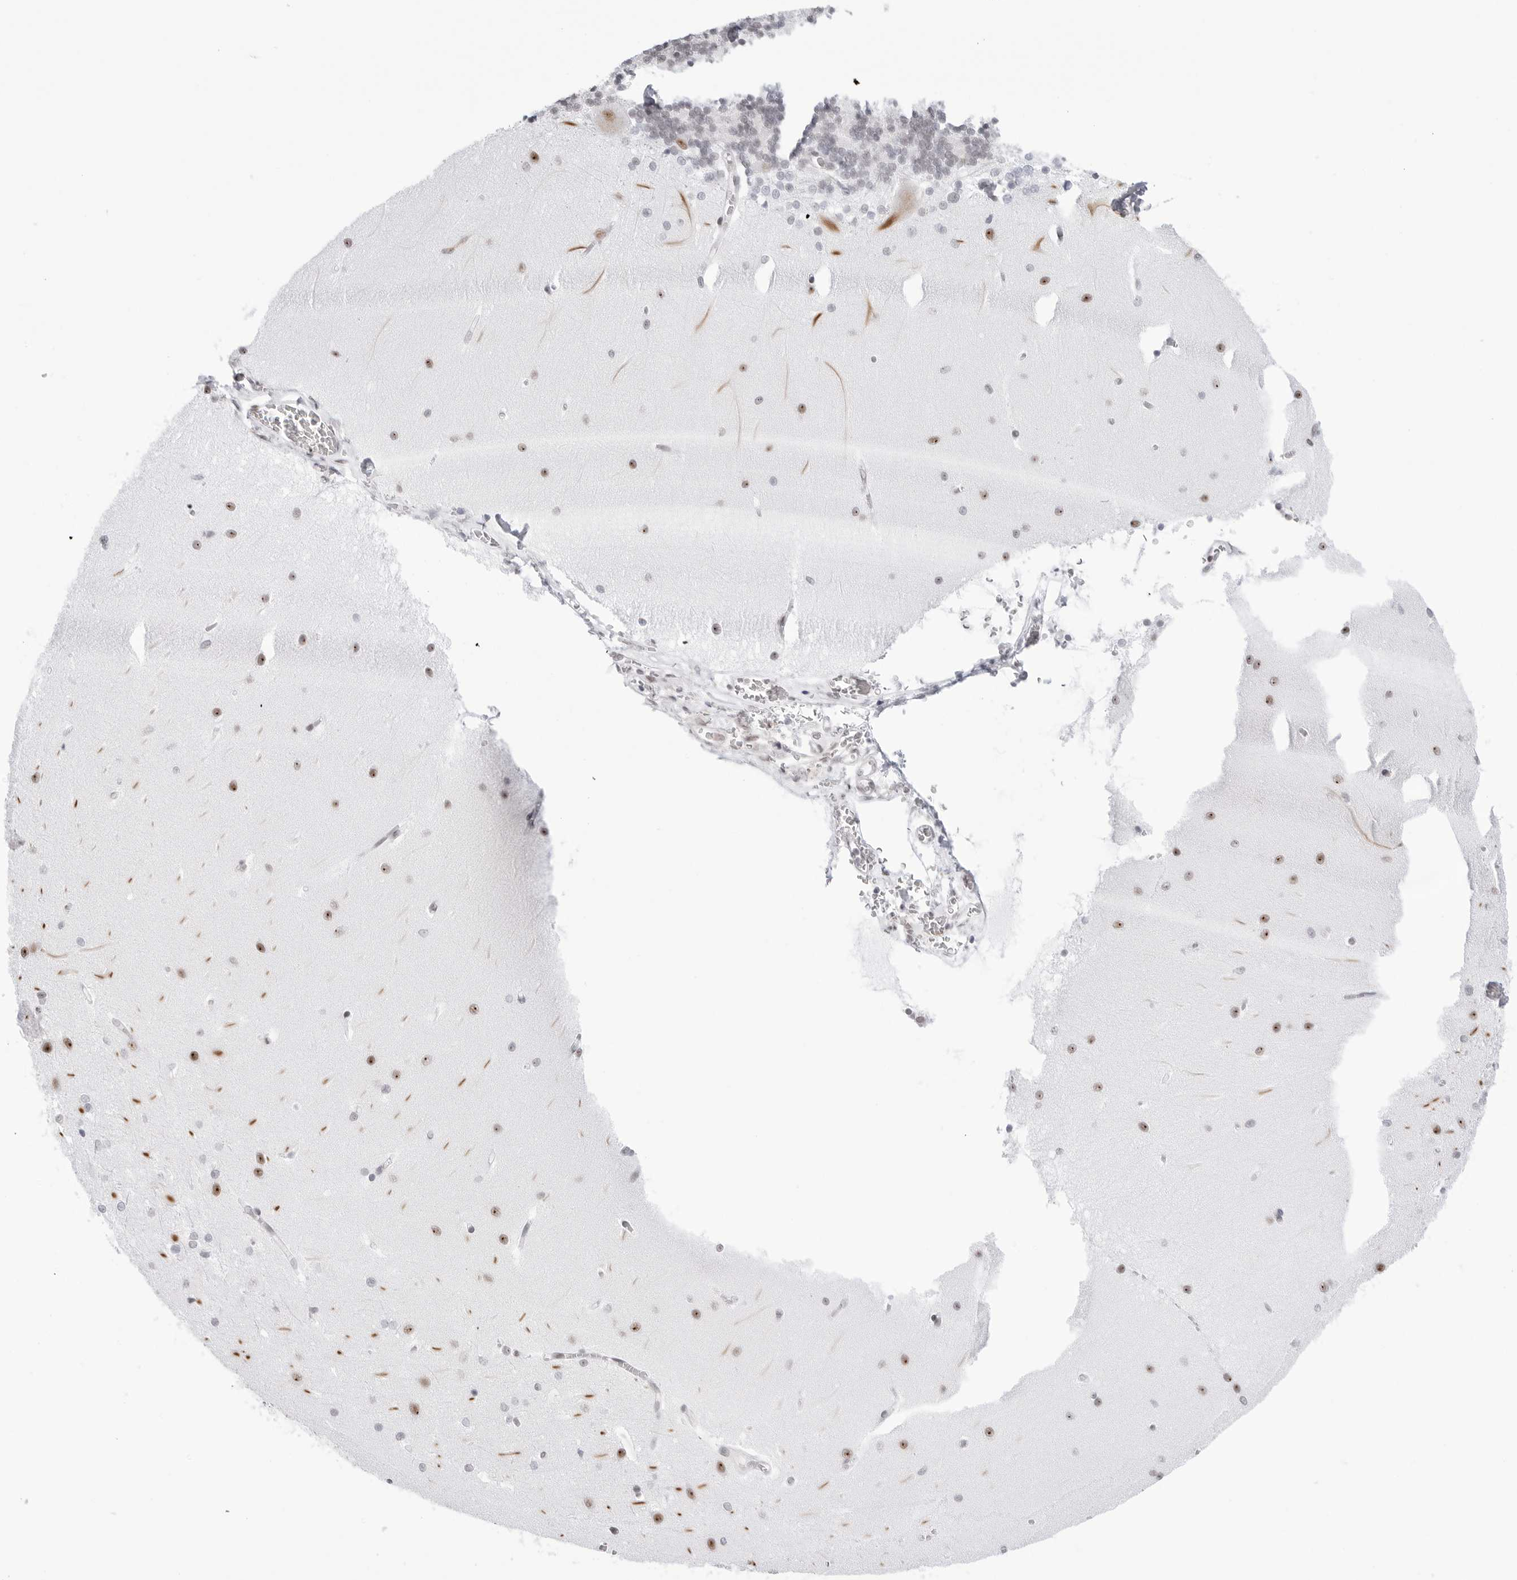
{"staining": {"intensity": "weak", "quantity": "25%-75%", "location": "nuclear"}, "tissue": "cerebellum", "cell_type": "Cells in granular layer", "image_type": "normal", "snomed": [{"axis": "morphology", "description": "Normal tissue, NOS"}, {"axis": "topography", "description": "Cerebellum"}], "caption": "Cells in granular layer show low levels of weak nuclear expression in approximately 25%-75% of cells in unremarkable human cerebellum.", "gene": "C1orf162", "patient": {"sex": "male", "age": 37}}